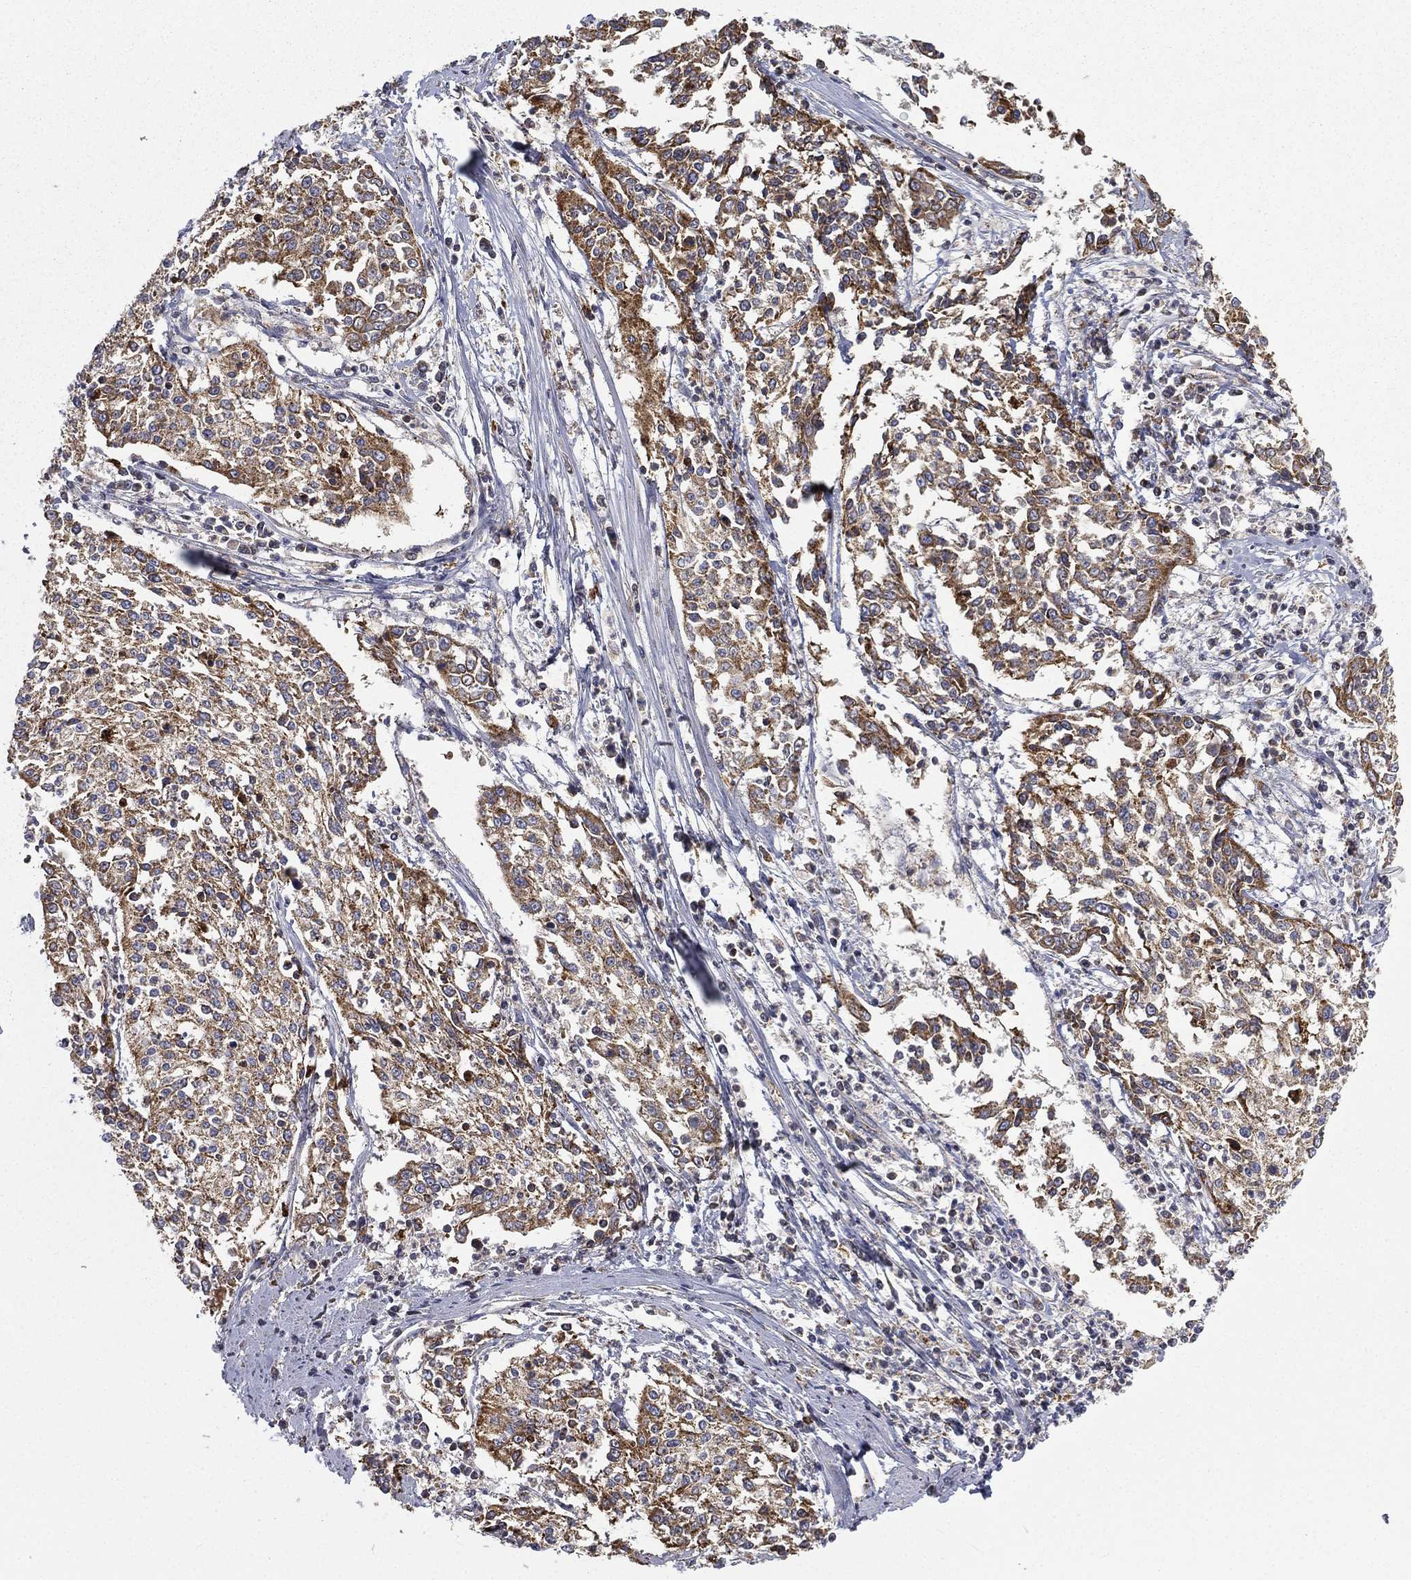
{"staining": {"intensity": "moderate", "quantity": "25%-75%", "location": "cytoplasmic/membranous"}, "tissue": "cervical cancer", "cell_type": "Tumor cells", "image_type": "cancer", "snomed": [{"axis": "morphology", "description": "Squamous cell carcinoma, NOS"}, {"axis": "topography", "description": "Cervix"}], "caption": "Tumor cells display moderate cytoplasmic/membranous staining in approximately 25%-75% of cells in cervical cancer (squamous cell carcinoma).", "gene": "RIN3", "patient": {"sex": "female", "age": 41}}